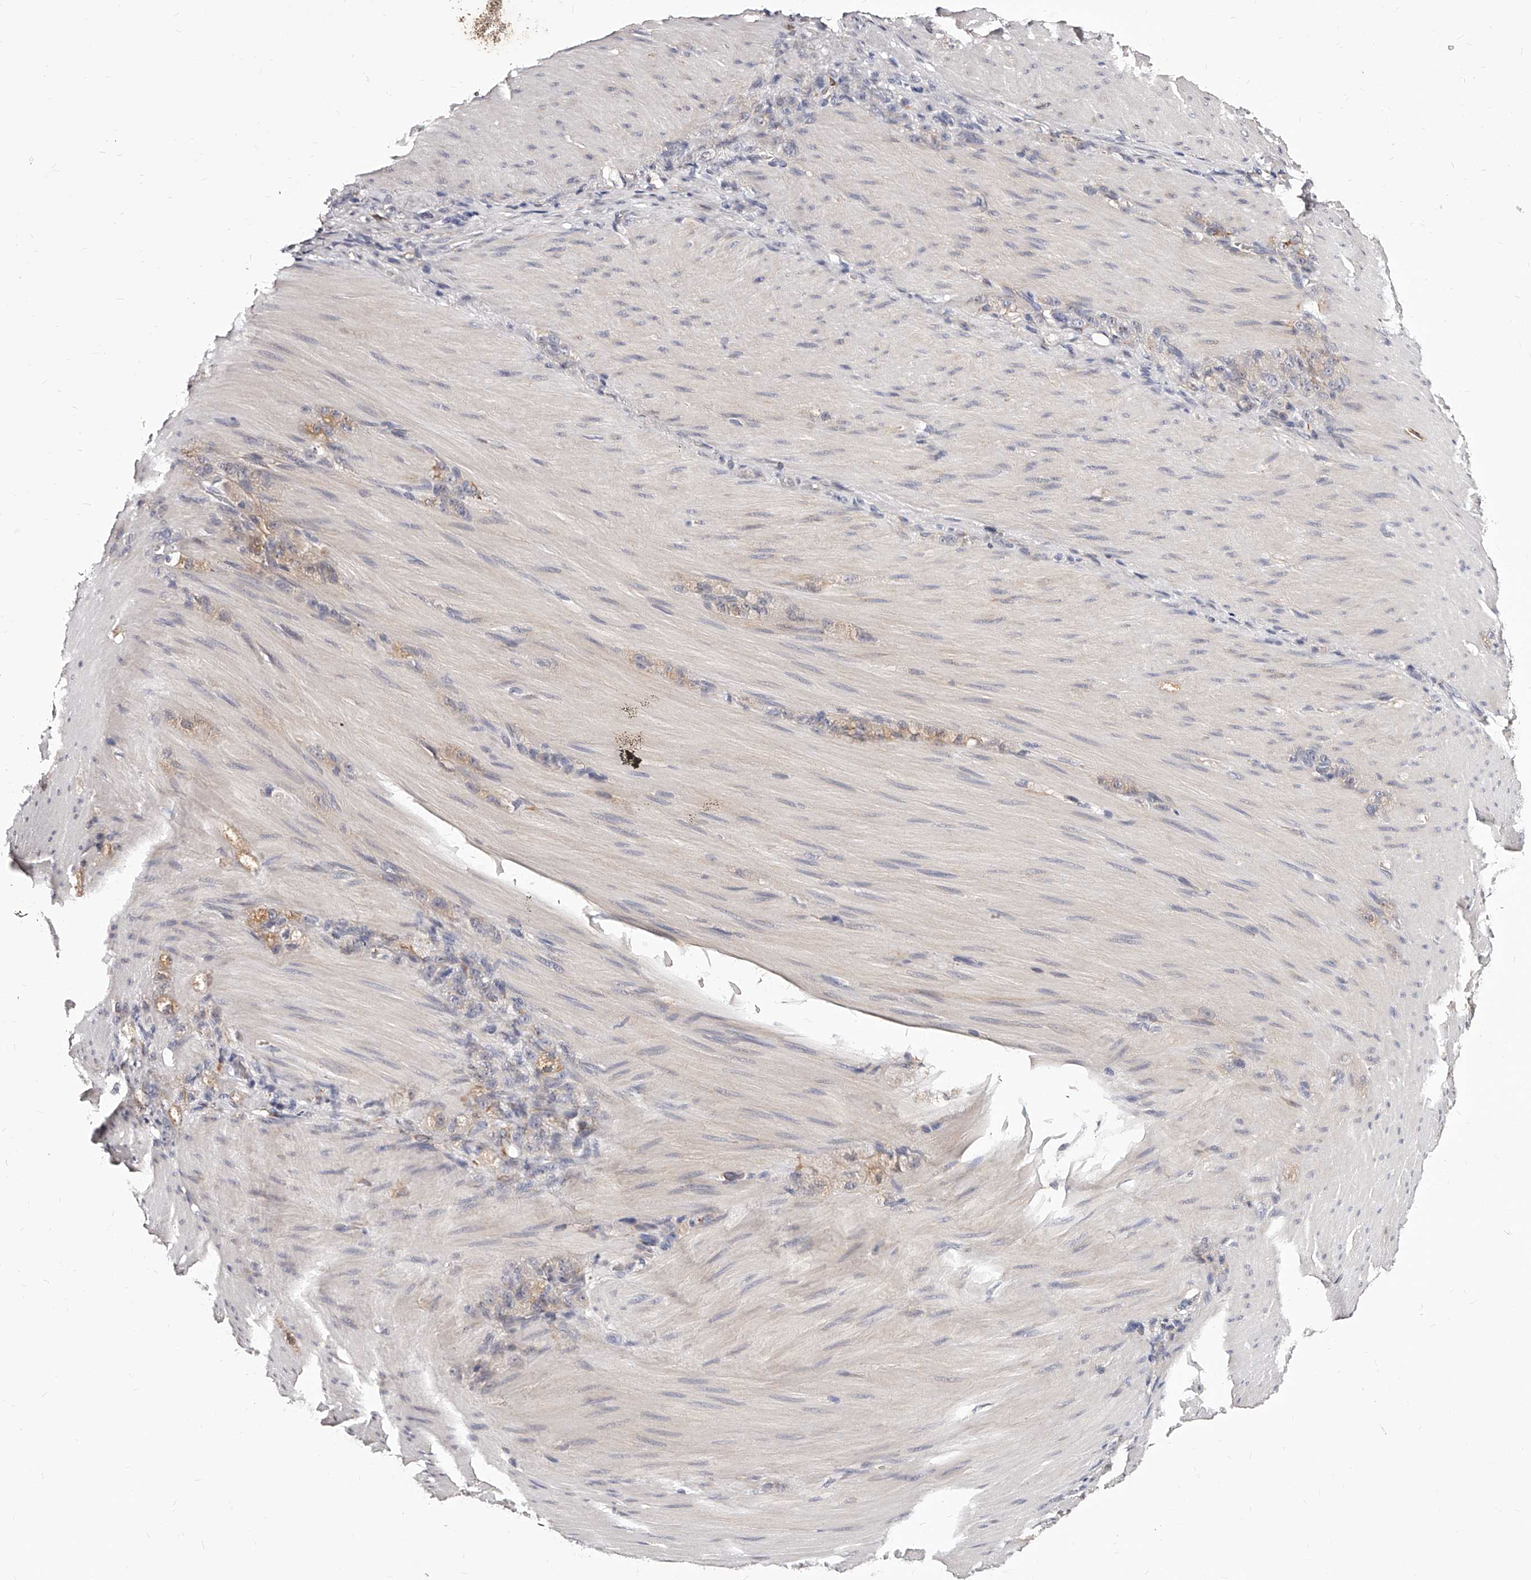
{"staining": {"intensity": "weak", "quantity": "25%-75%", "location": "cytoplasmic/membranous"}, "tissue": "stomach cancer", "cell_type": "Tumor cells", "image_type": "cancer", "snomed": [{"axis": "morphology", "description": "Normal tissue, NOS"}, {"axis": "morphology", "description": "Adenocarcinoma, NOS"}, {"axis": "topography", "description": "Stomach"}], "caption": "This is a histology image of IHC staining of stomach cancer, which shows weak positivity in the cytoplasmic/membranous of tumor cells.", "gene": "CD82", "patient": {"sex": "male", "age": 82}}